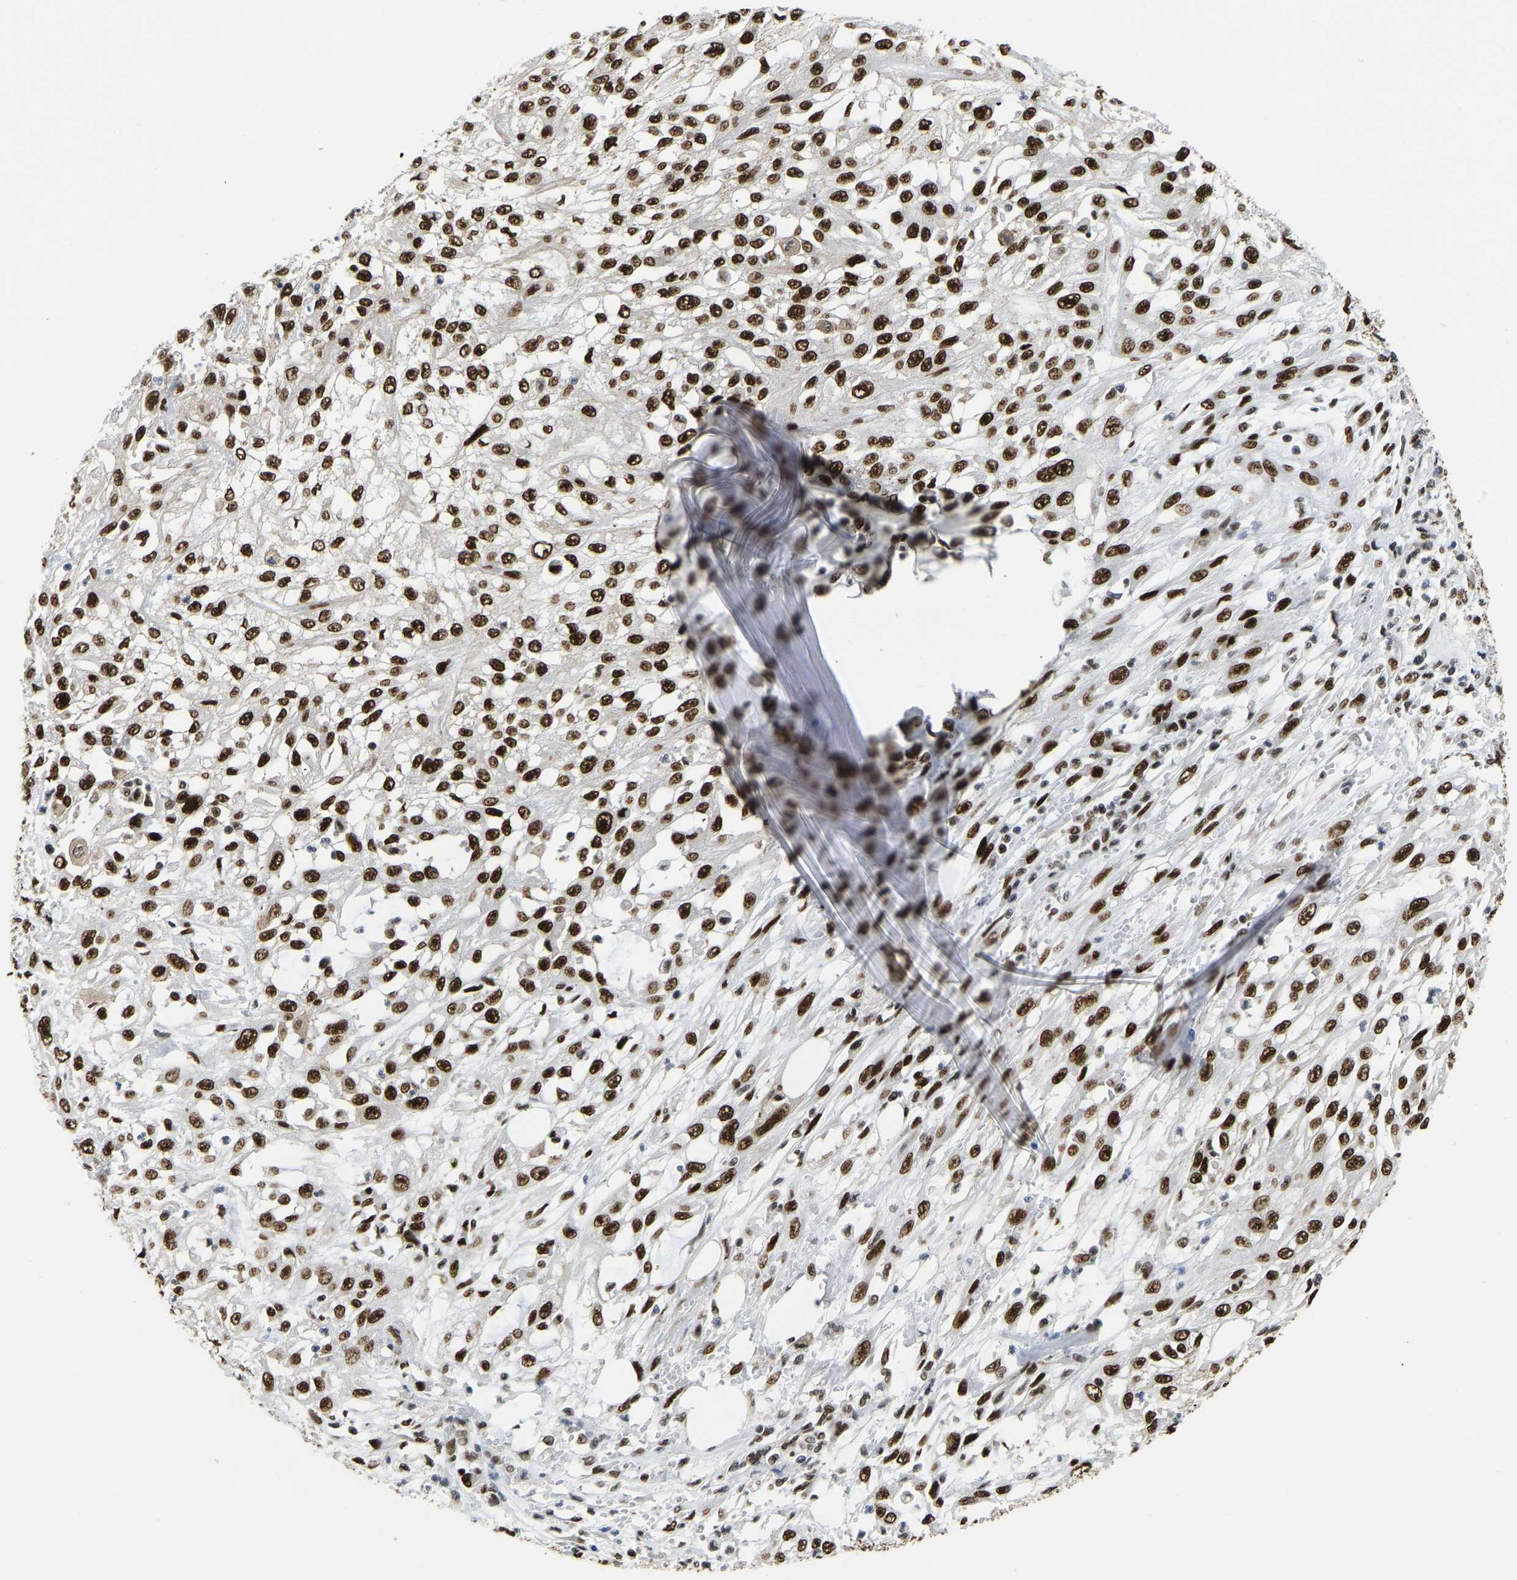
{"staining": {"intensity": "strong", "quantity": ">75%", "location": "nuclear"}, "tissue": "skin cancer", "cell_type": "Tumor cells", "image_type": "cancer", "snomed": [{"axis": "morphology", "description": "Squamous cell carcinoma, NOS"}, {"axis": "morphology", "description": "Squamous cell carcinoma, metastatic, NOS"}, {"axis": "topography", "description": "Skin"}, {"axis": "topography", "description": "Lymph node"}], "caption": "An IHC image of neoplastic tissue is shown. Protein staining in brown highlights strong nuclear positivity in skin cancer (metastatic squamous cell carcinoma) within tumor cells.", "gene": "FOXK1", "patient": {"sex": "male", "age": 75}}